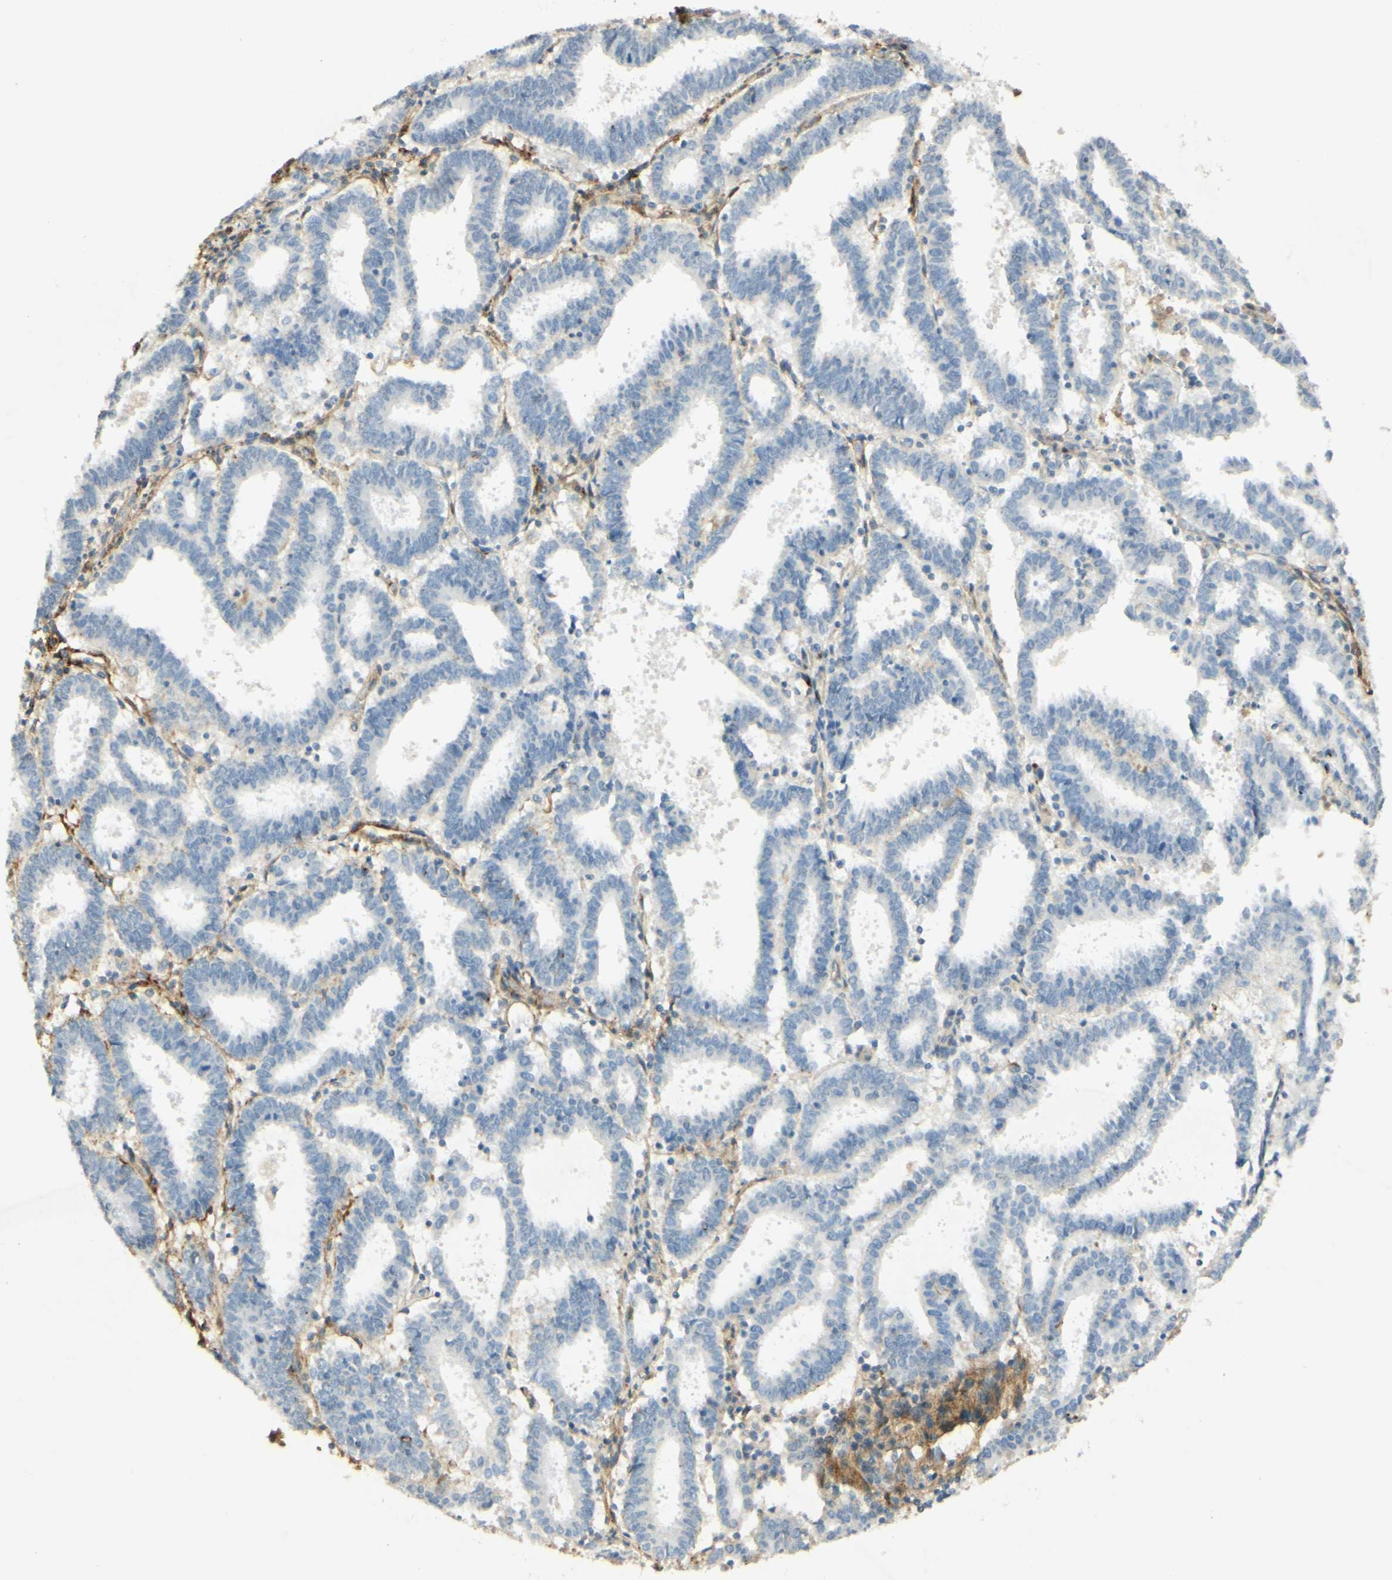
{"staining": {"intensity": "negative", "quantity": "none", "location": "none"}, "tissue": "endometrial cancer", "cell_type": "Tumor cells", "image_type": "cancer", "snomed": [{"axis": "morphology", "description": "Adenocarcinoma, NOS"}, {"axis": "topography", "description": "Uterus"}], "caption": "Tumor cells show no significant protein positivity in adenocarcinoma (endometrial).", "gene": "TNN", "patient": {"sex": "female", "age": 83}}